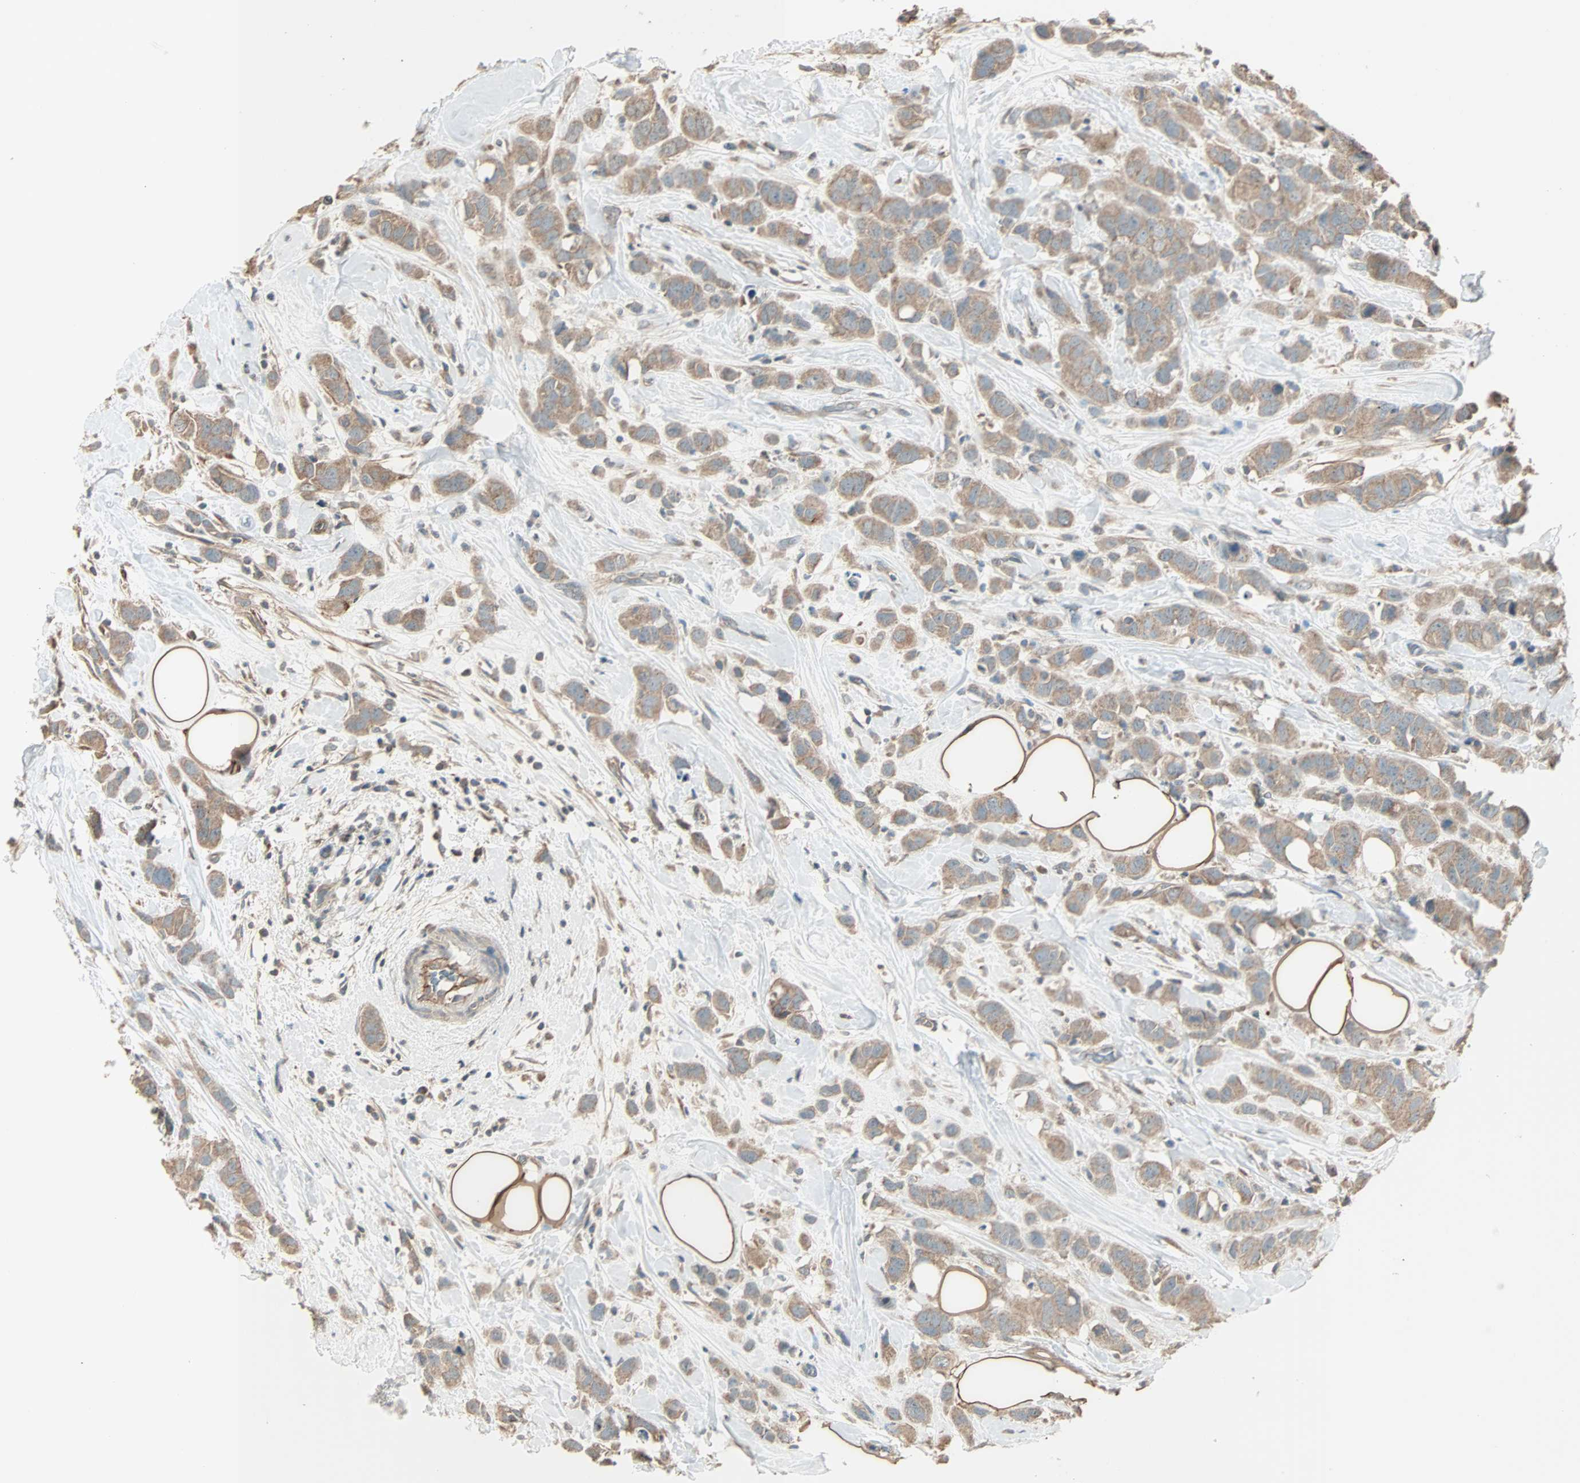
{"staining": {"intensity": "moderate", "quantity": ">75%", "location": "cytoplasmic/membranous"}, "tissue": "breast cancer", "cell_type": "Tumor cells", "image_type": "cancer", "snomed": [{"axis": "morphology", "description": "Normal tissue, NOS"}, {"axis": "morphology", "description": "Duct carcinoma"}, {"axis": "topography", "description": "Breast"}], "caption": "The image exhibits a brown stain indicating the presence of a protein in the cytoplasmic/membranous of tumor cells in intraductal carcinoma (breast).", "gene": "MAP3K21", "patient": {"sex": "female", "age": 50}}